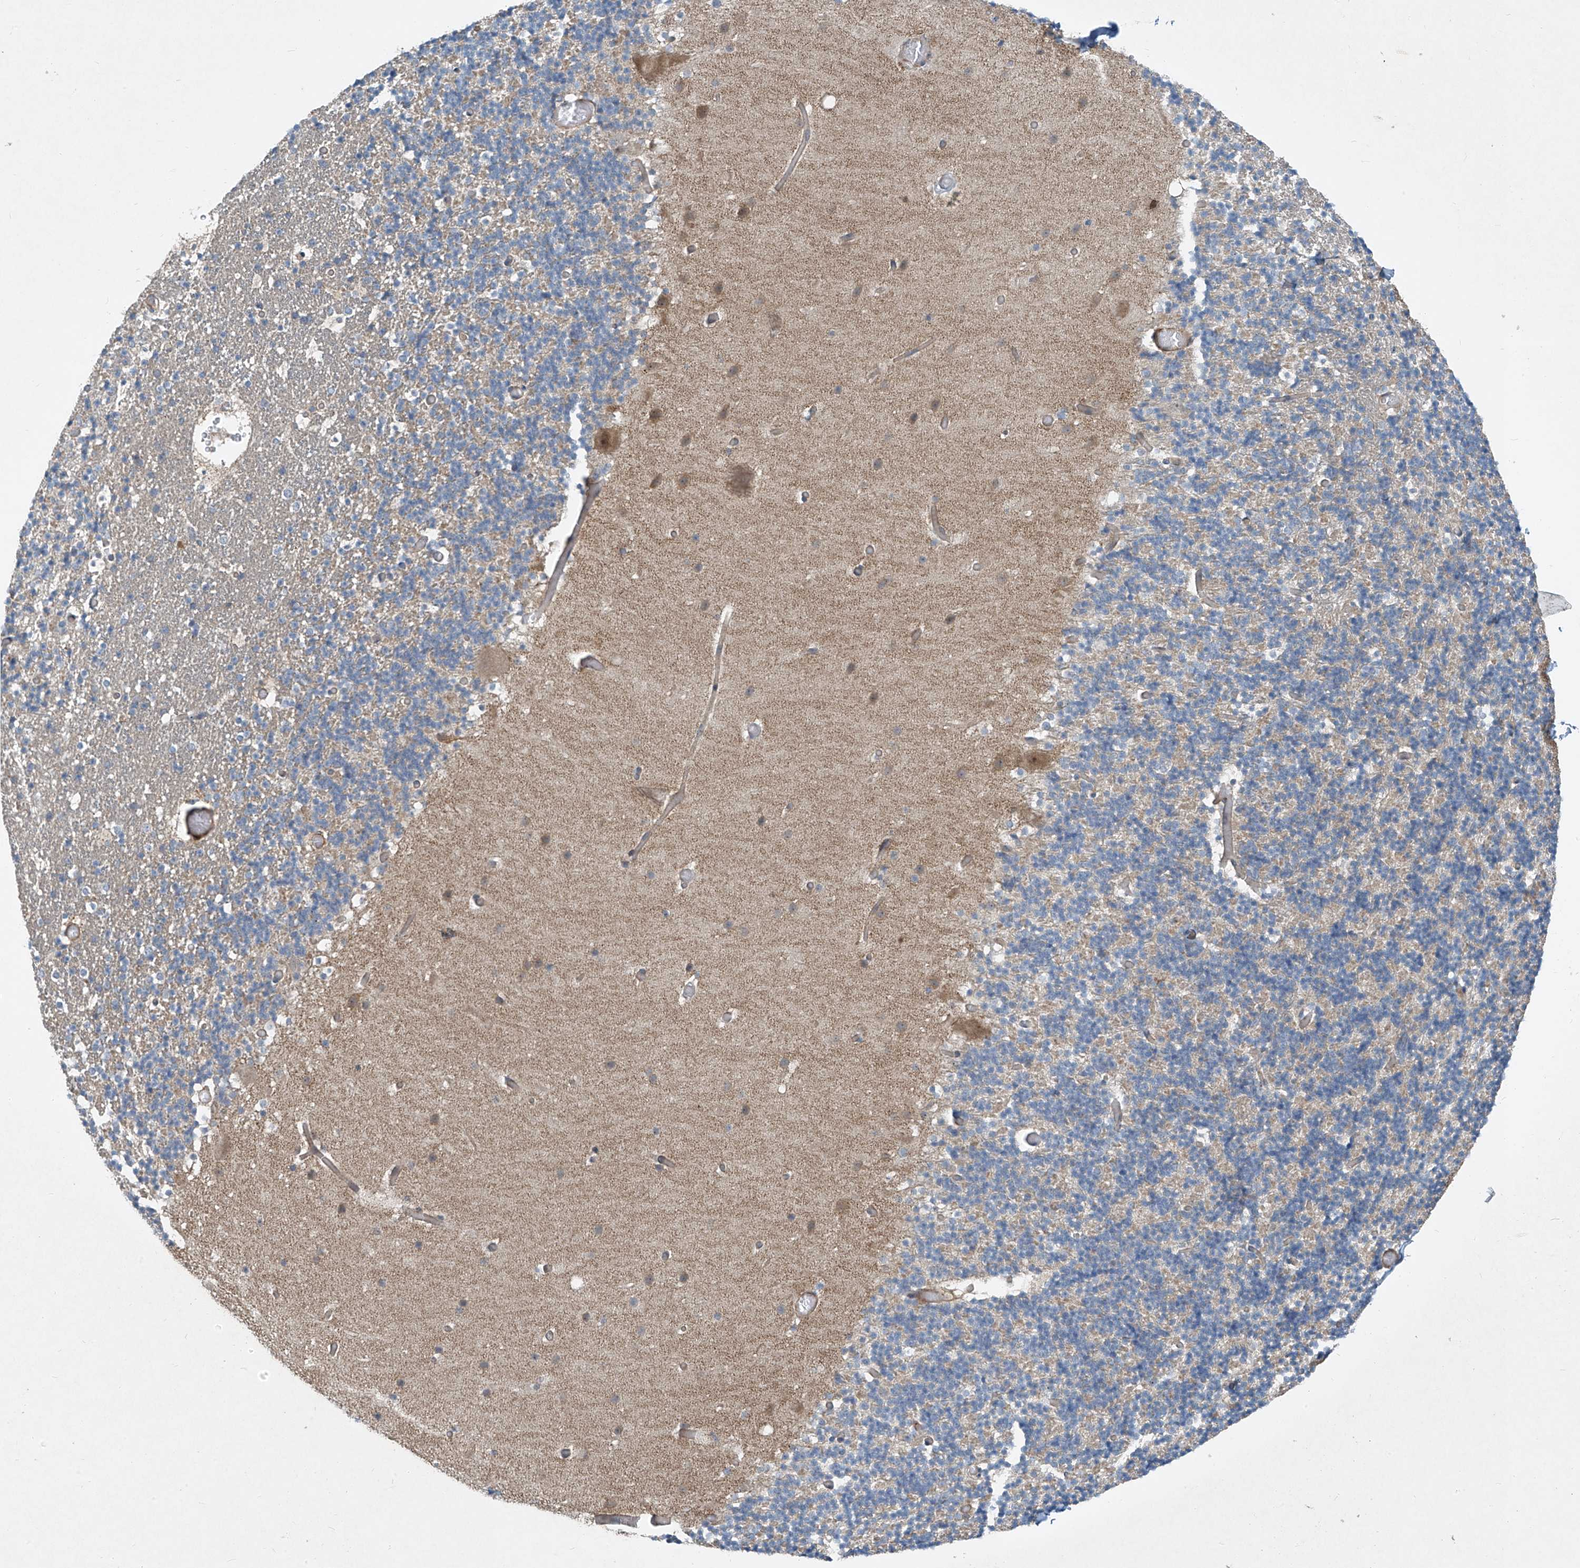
{"staining": {"intensity": "weak", "quantity": "<25%", "location": "cytoplasmic/membranous"}, "tissue": "cerebellum", "cell_type": "Cells in granular layer", "image_type": "normal", "snomed": [{"axis": "morphology", "description": "Normal tissue, NOS"}, {"axis": "topography", "description": "Cerebellum"}], "caption": "This histopathology image is of normal cerebellum stained with immunohistochemistry (IHC) to label a protein in brown with the nuclei are counter-stained blue. There is no staining in cells in granular layer. The staining was performed using DAB to visualize the protein expression in brown, while the nuclei were stained in blue with hematoxylin (Magnification: 20x).", "gene": "PPCS", "patient": {"sex": "male", "age": 57}}